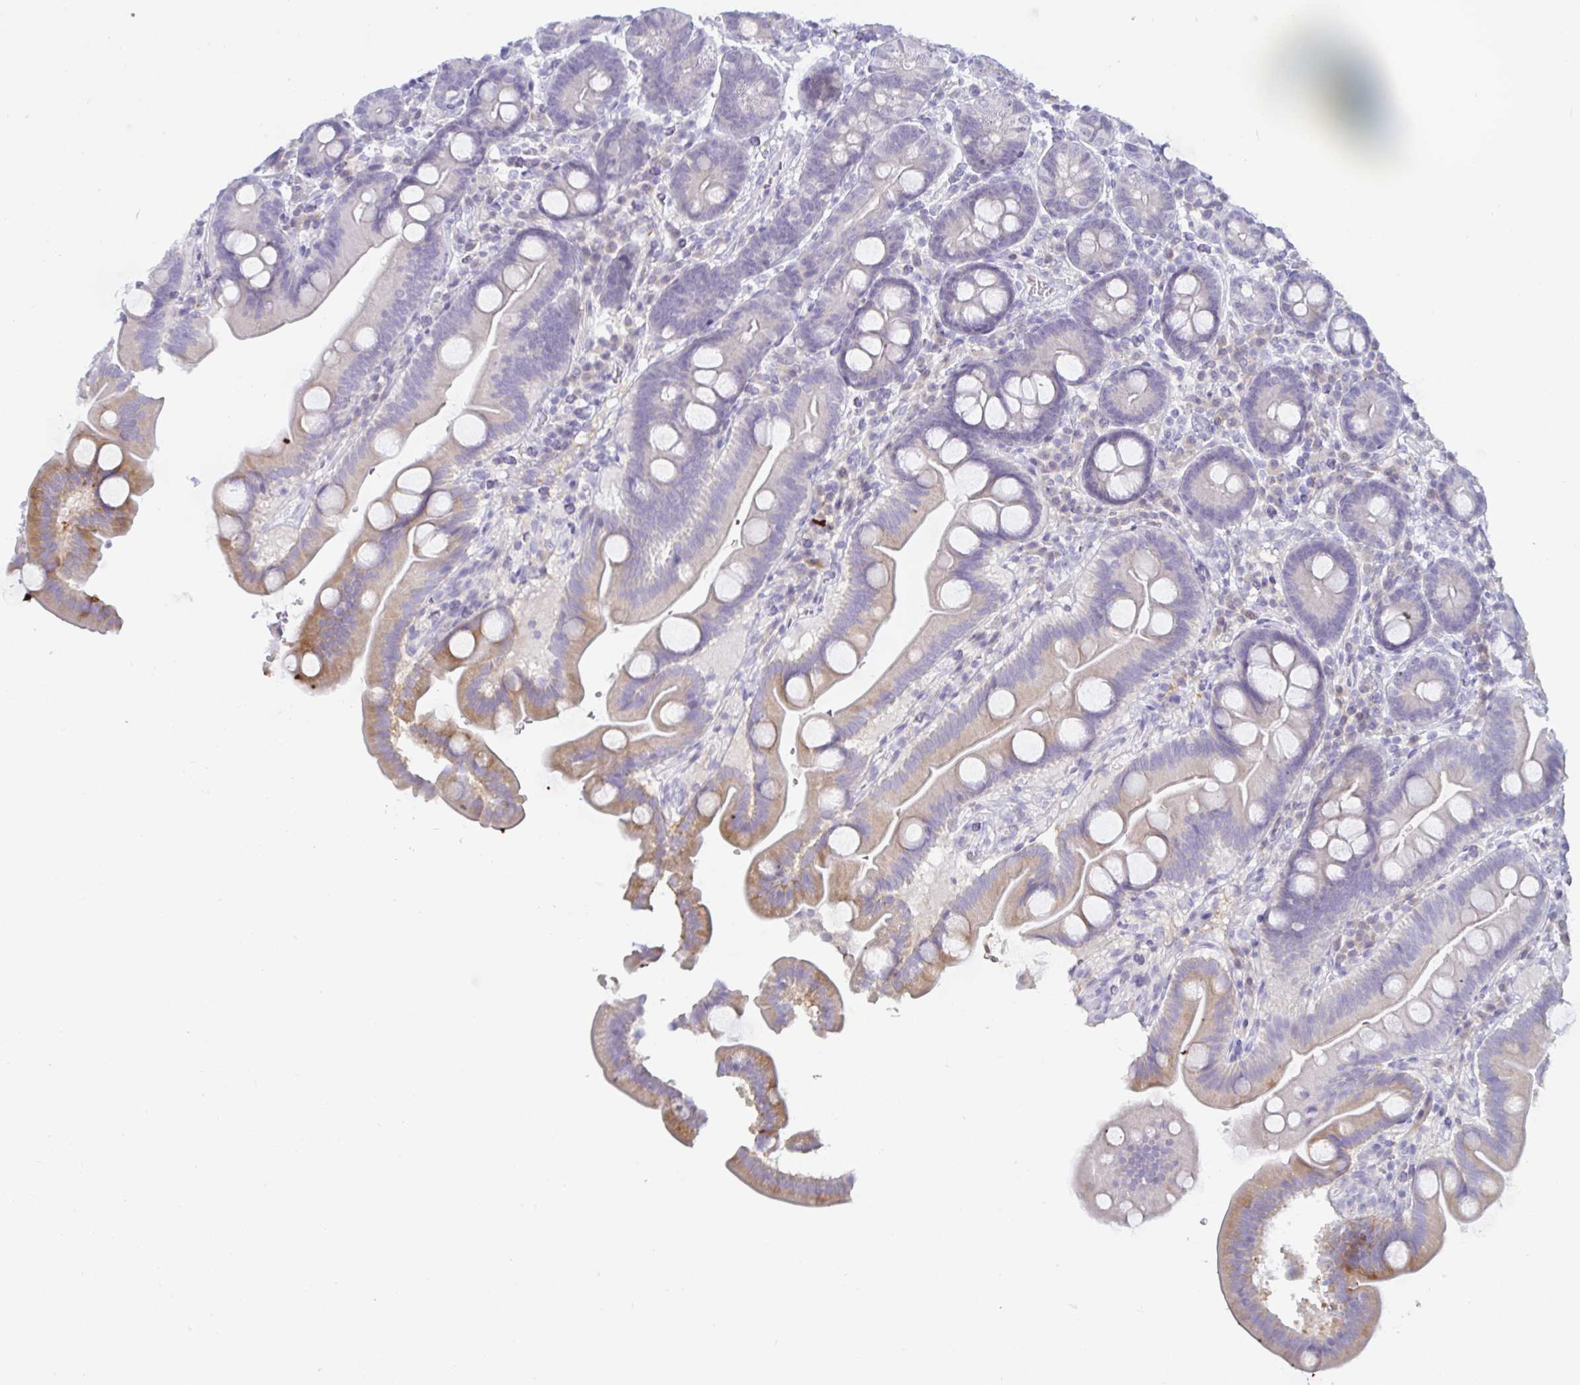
{"staining": {"intensity": "moderate", "quantity": "<25%", "location": "cytoplasmic/membranous"}, "tissue": "duodenum", "cell_type": "Glandular cells", "image_type": "normal", "snomed": [{"axis": "morphology", "description": "Normal tissue, NOS"}, {"axis": "topography", "description": "Duodenum"}], "caption": "The micrograph reveals immunohistochemical staining of normal duodenum. There is moderate cytoplasmic/membranous expression is identified in about <25% of glandular cells. (Stains: DAB (3,3'-diaminobenzidine) in brown, nuclei in blue, Microscopy: brightfield microscopy at high magnification).", "gene": "MON2", "patient": {"sex": "male", "age": 59}}